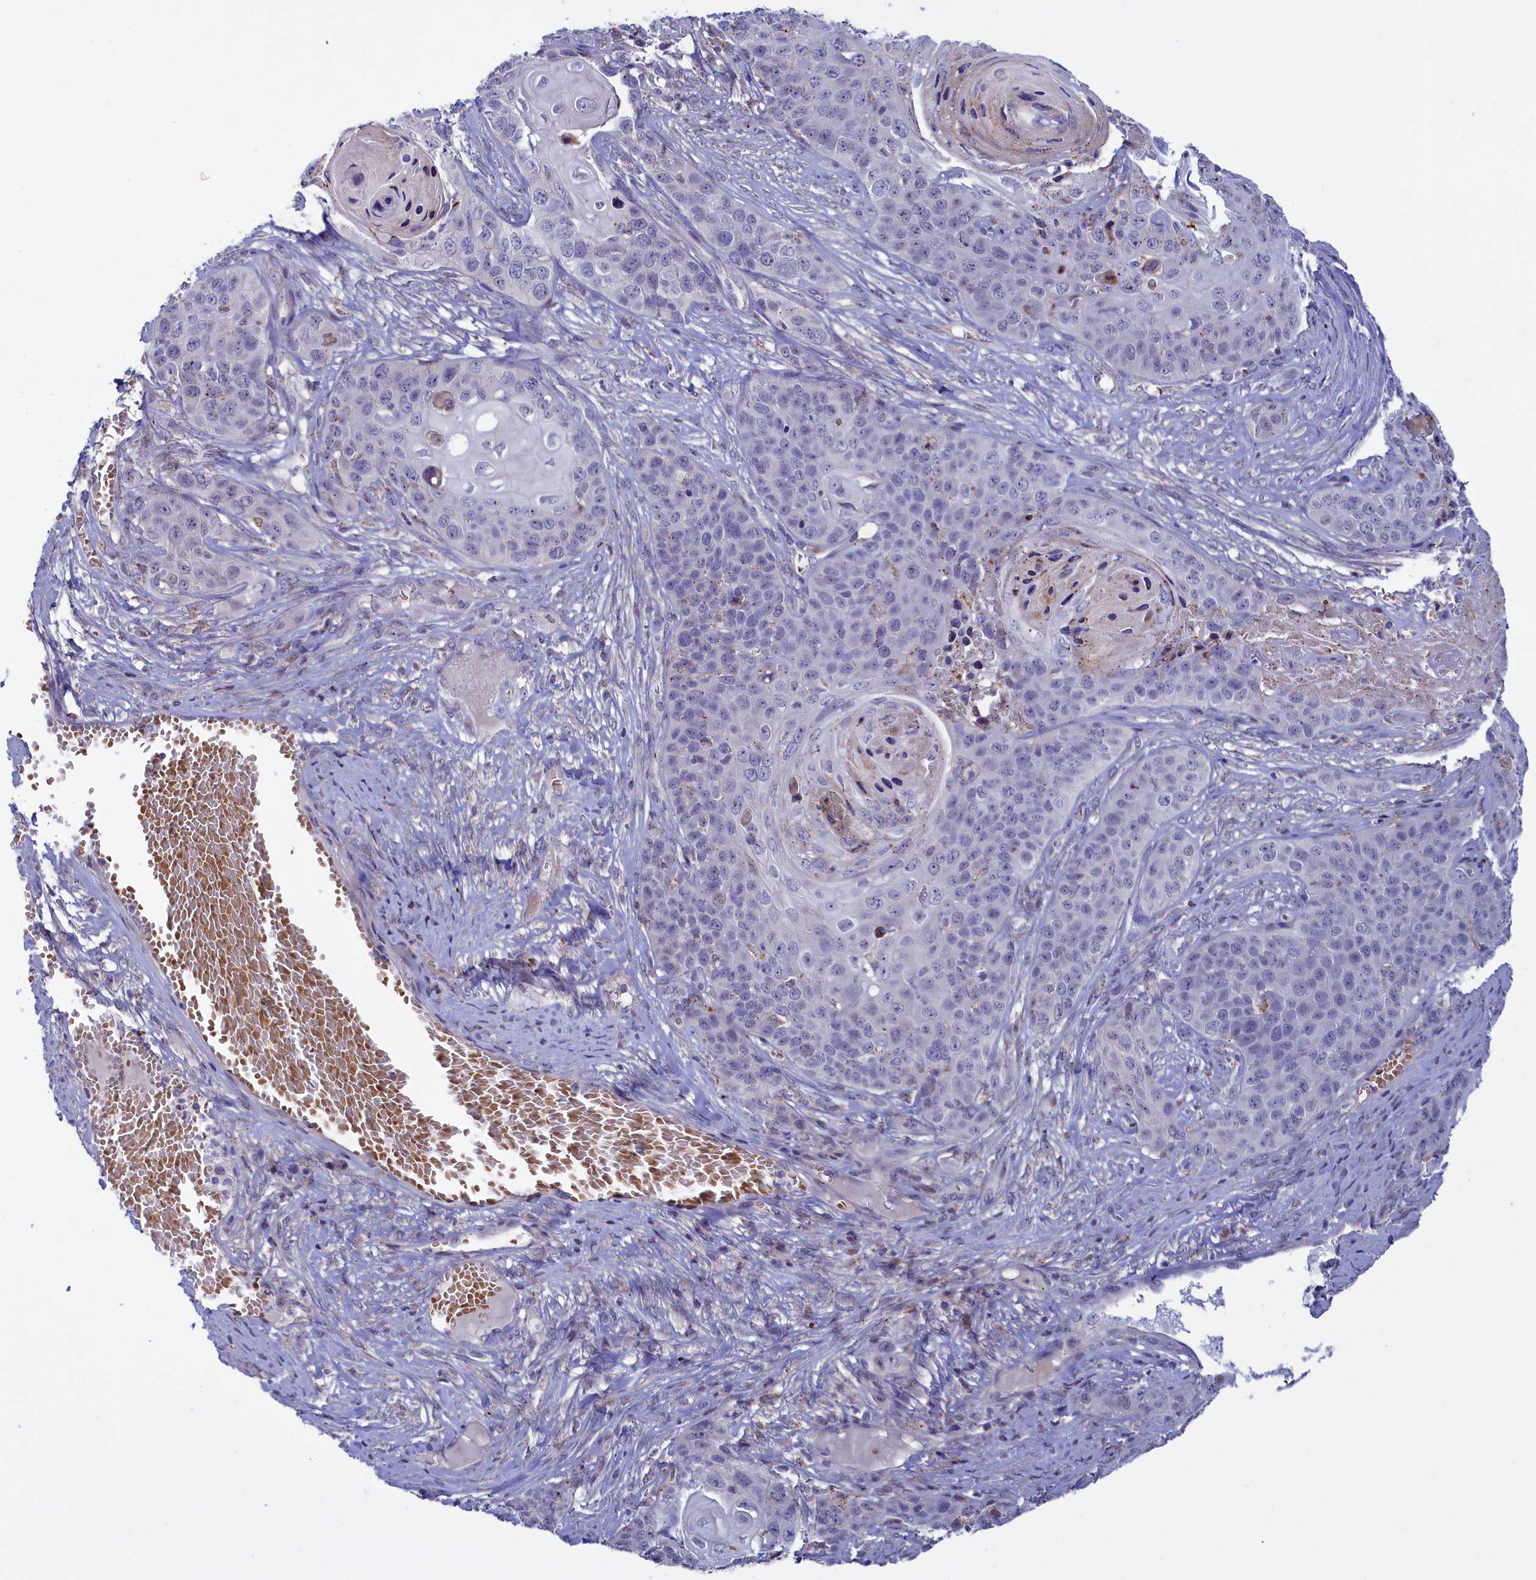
{"staining": {"intensity": "negative", "quantity": "none", "location": "none"}, "tissue": "skin cancer", "cell_type": "Tumor cells", "image_type": "cancer", "snomed": [{"axis": "morphology", "description": "Squamous cell carcinoma, NOS"}, {"axis": "topography", "description": "Skin"}], "caption": "Tumor cells are negative for protein expression in human skin cancer.", "gene": "HYKK", "patient": {"sex": "male", "age": 55}}